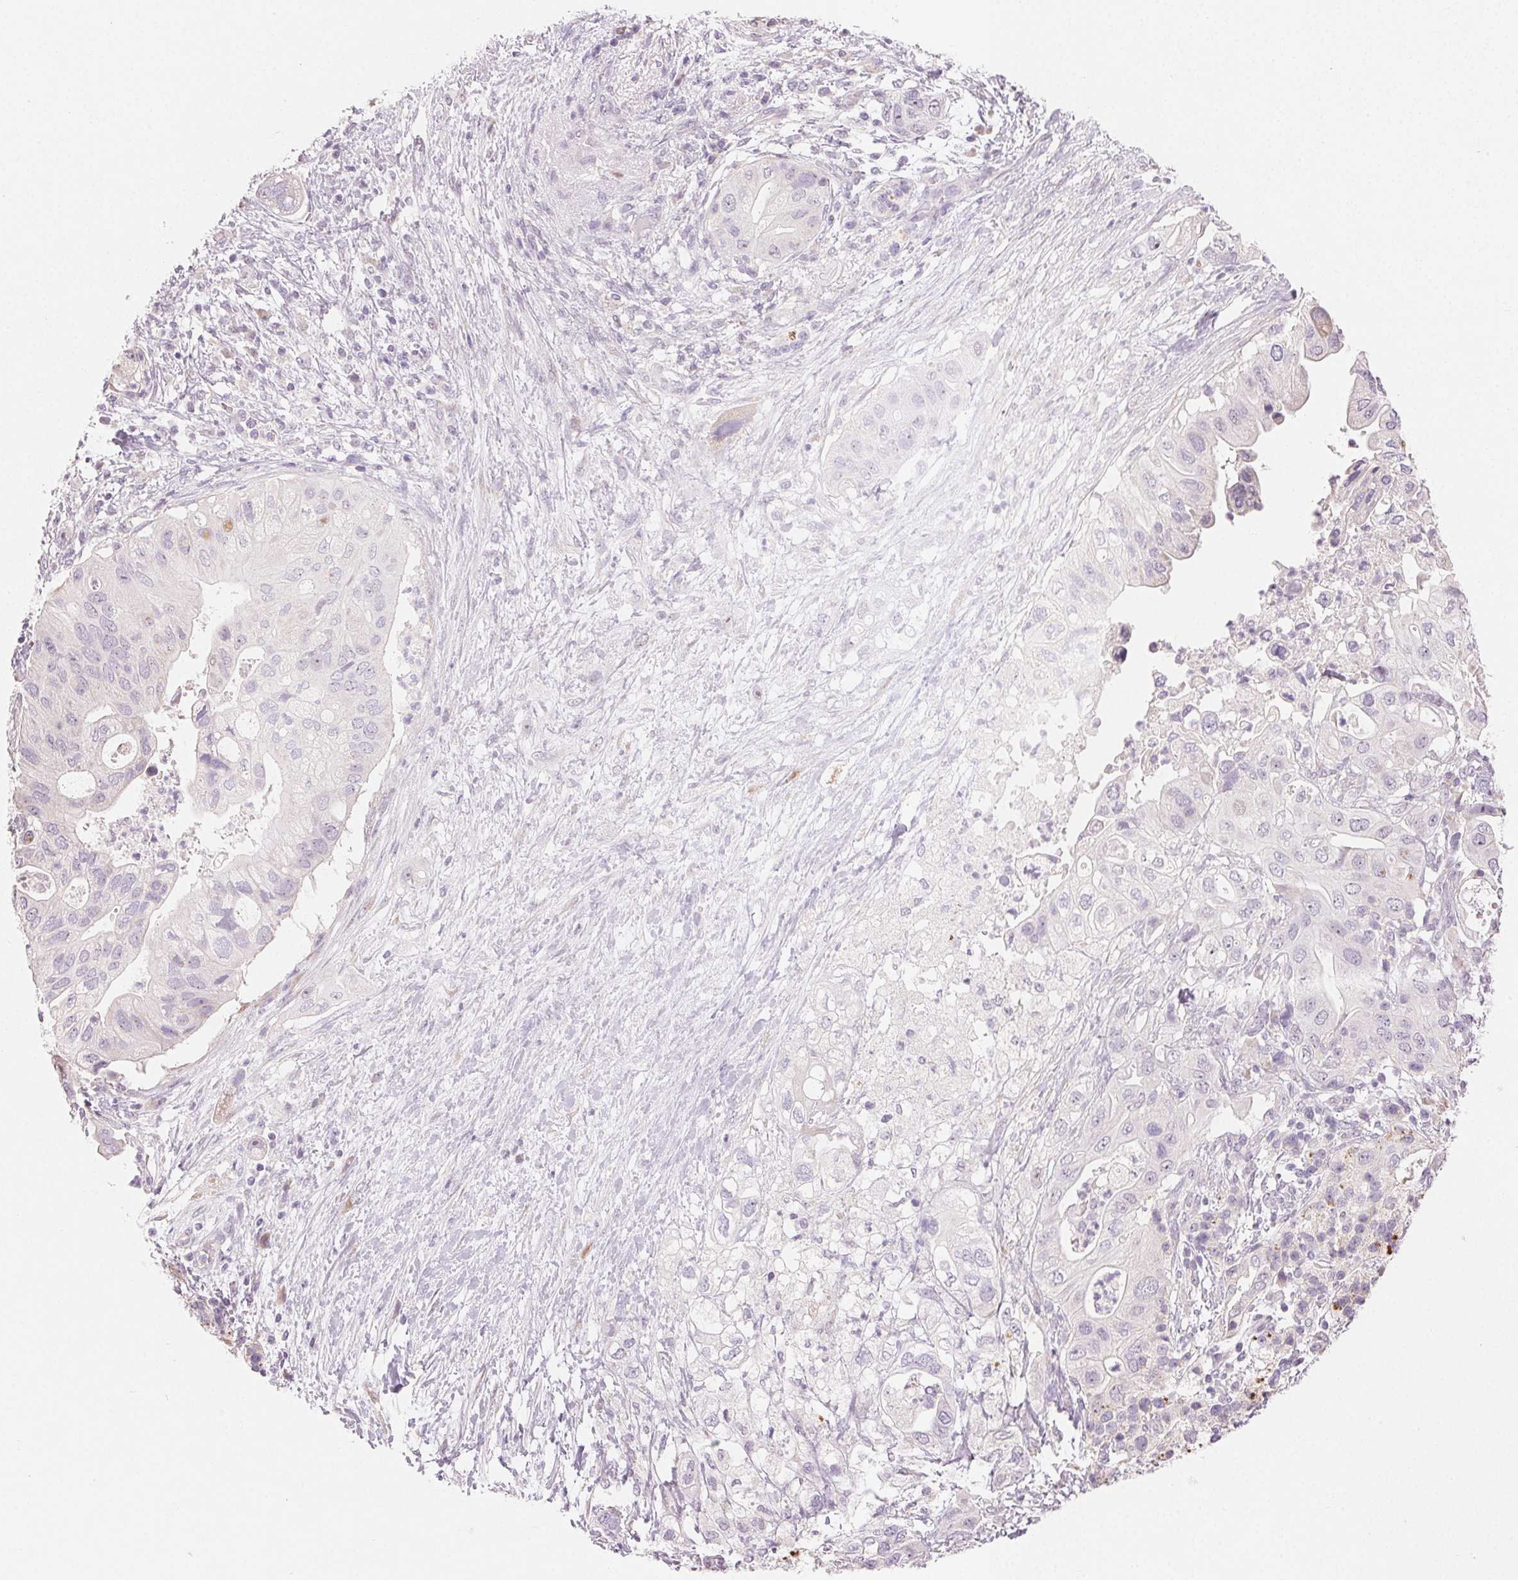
{"staining": {"intensity": "negative", "quantity": "none", "location": "none"}, "tissue": "pancreatic cancer", "cell_type": "Tumor cells", "image_type": "cancer", "snomed": [{"axis": "morphology", "description": "Adenocarcinoma, NOS"}, {"axis": "topography", "description": "Pancreas"}], "caption": "DAB immunohistochemical staining of human pancreatic cancer (adenocarcinoma) demonstrates no significant expression in tumor cells.", "gene": "MYBL1", "patient": {"sex": "female", "age": 72}}